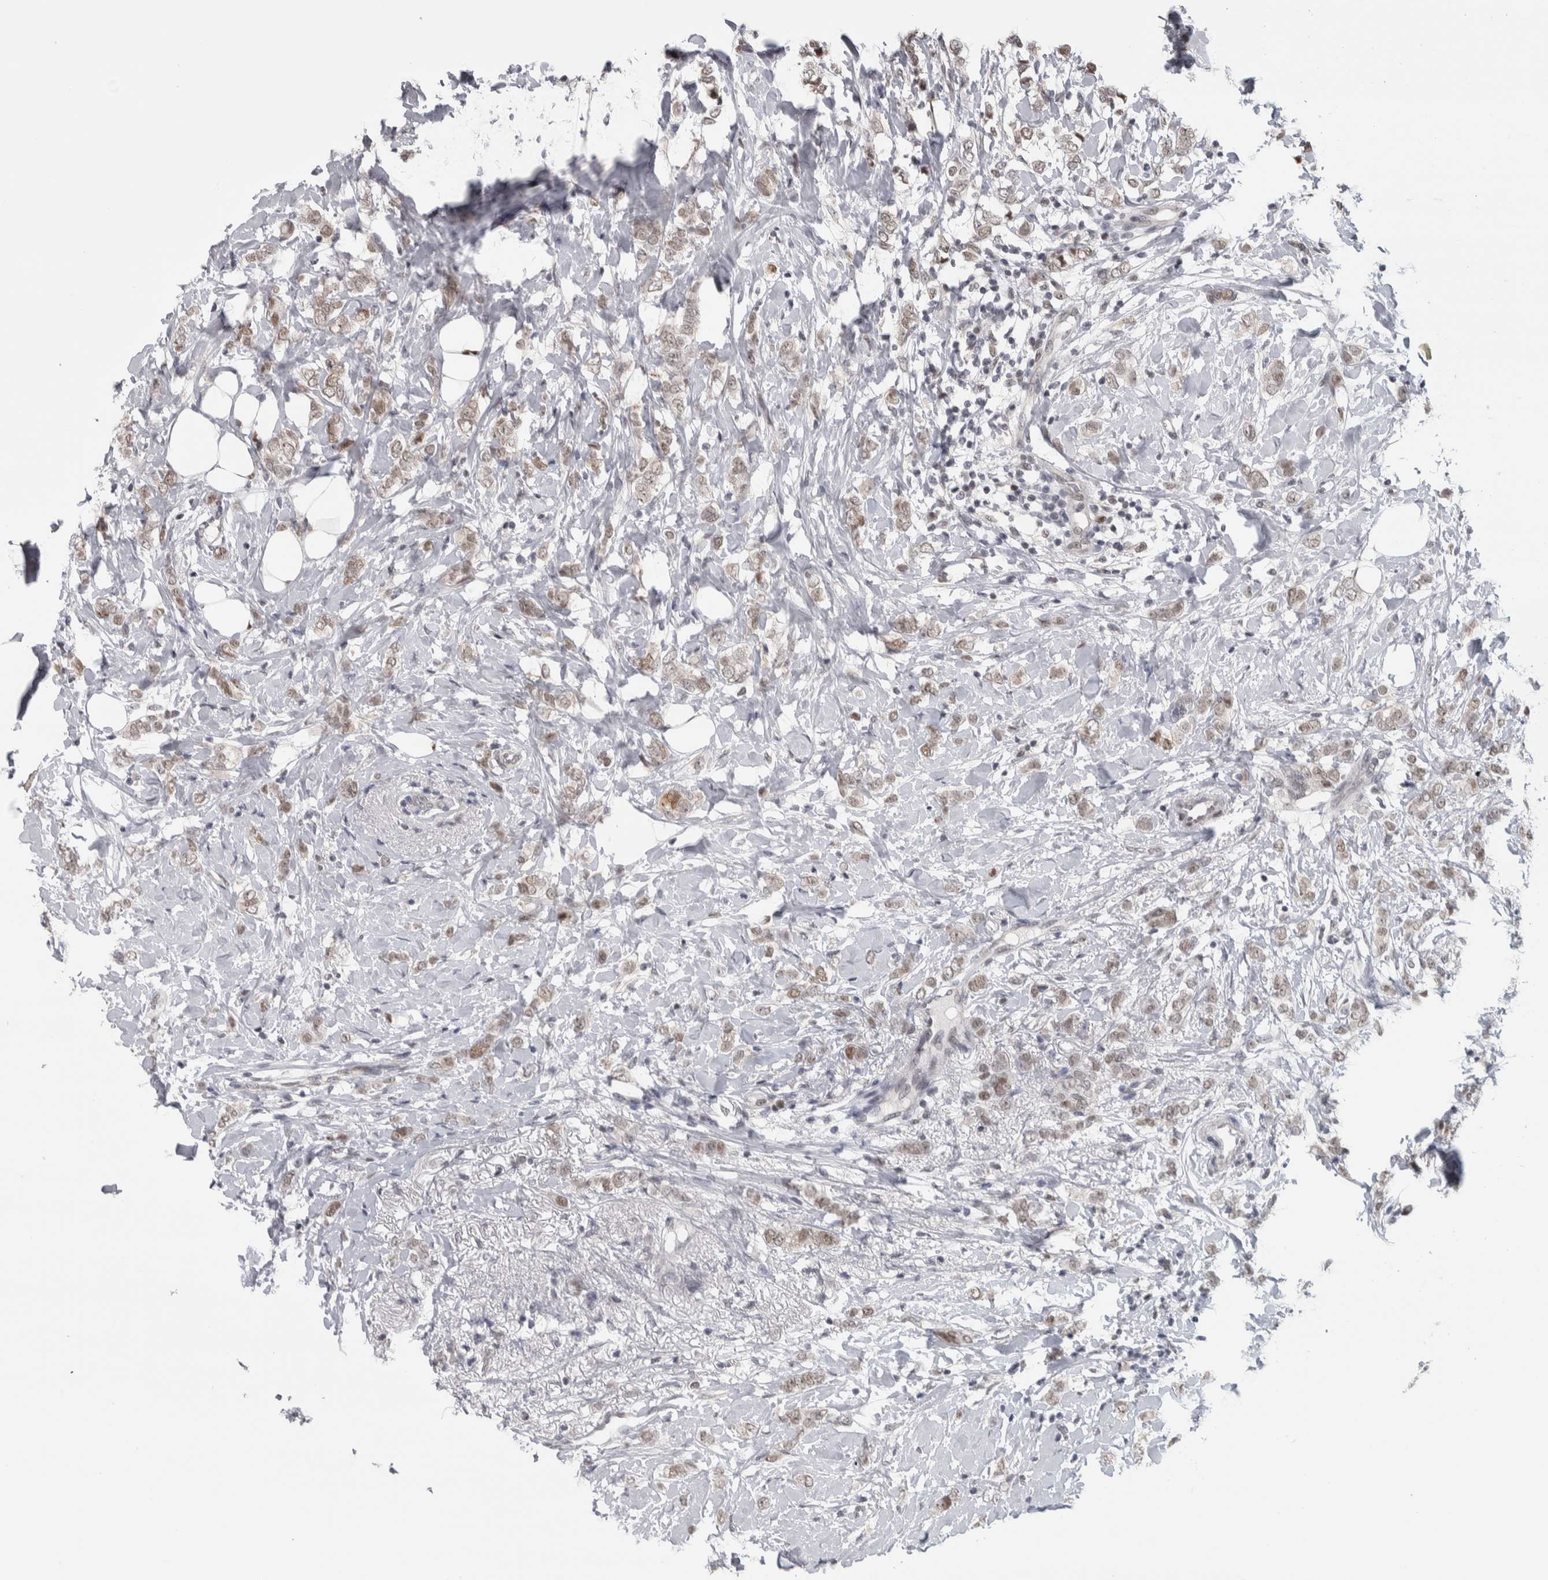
{"staining": {"intensity": "moderate", "quantity": "<25%", "location": "cytoplasmic/membranous"}, "tissue": "breast cancer", "cell_type": "Tumor cells", "image_type": "cancer", "snomed": [{"axis": "morphology", "description": "Normal tissue, NOS"}, {"axis": "morphology", "description": "Lobular carcinoma"}, {"axis": "topography", "description": "Breast"}], "caption": "Protein expression analysis of human lobular carcinoma (breast) reveals moderate cytoplasmic/membranous positivity in about <25% of tumor cells.", "gene": "HEXIM2", "patient": {"sex": "female", "age": 47}}